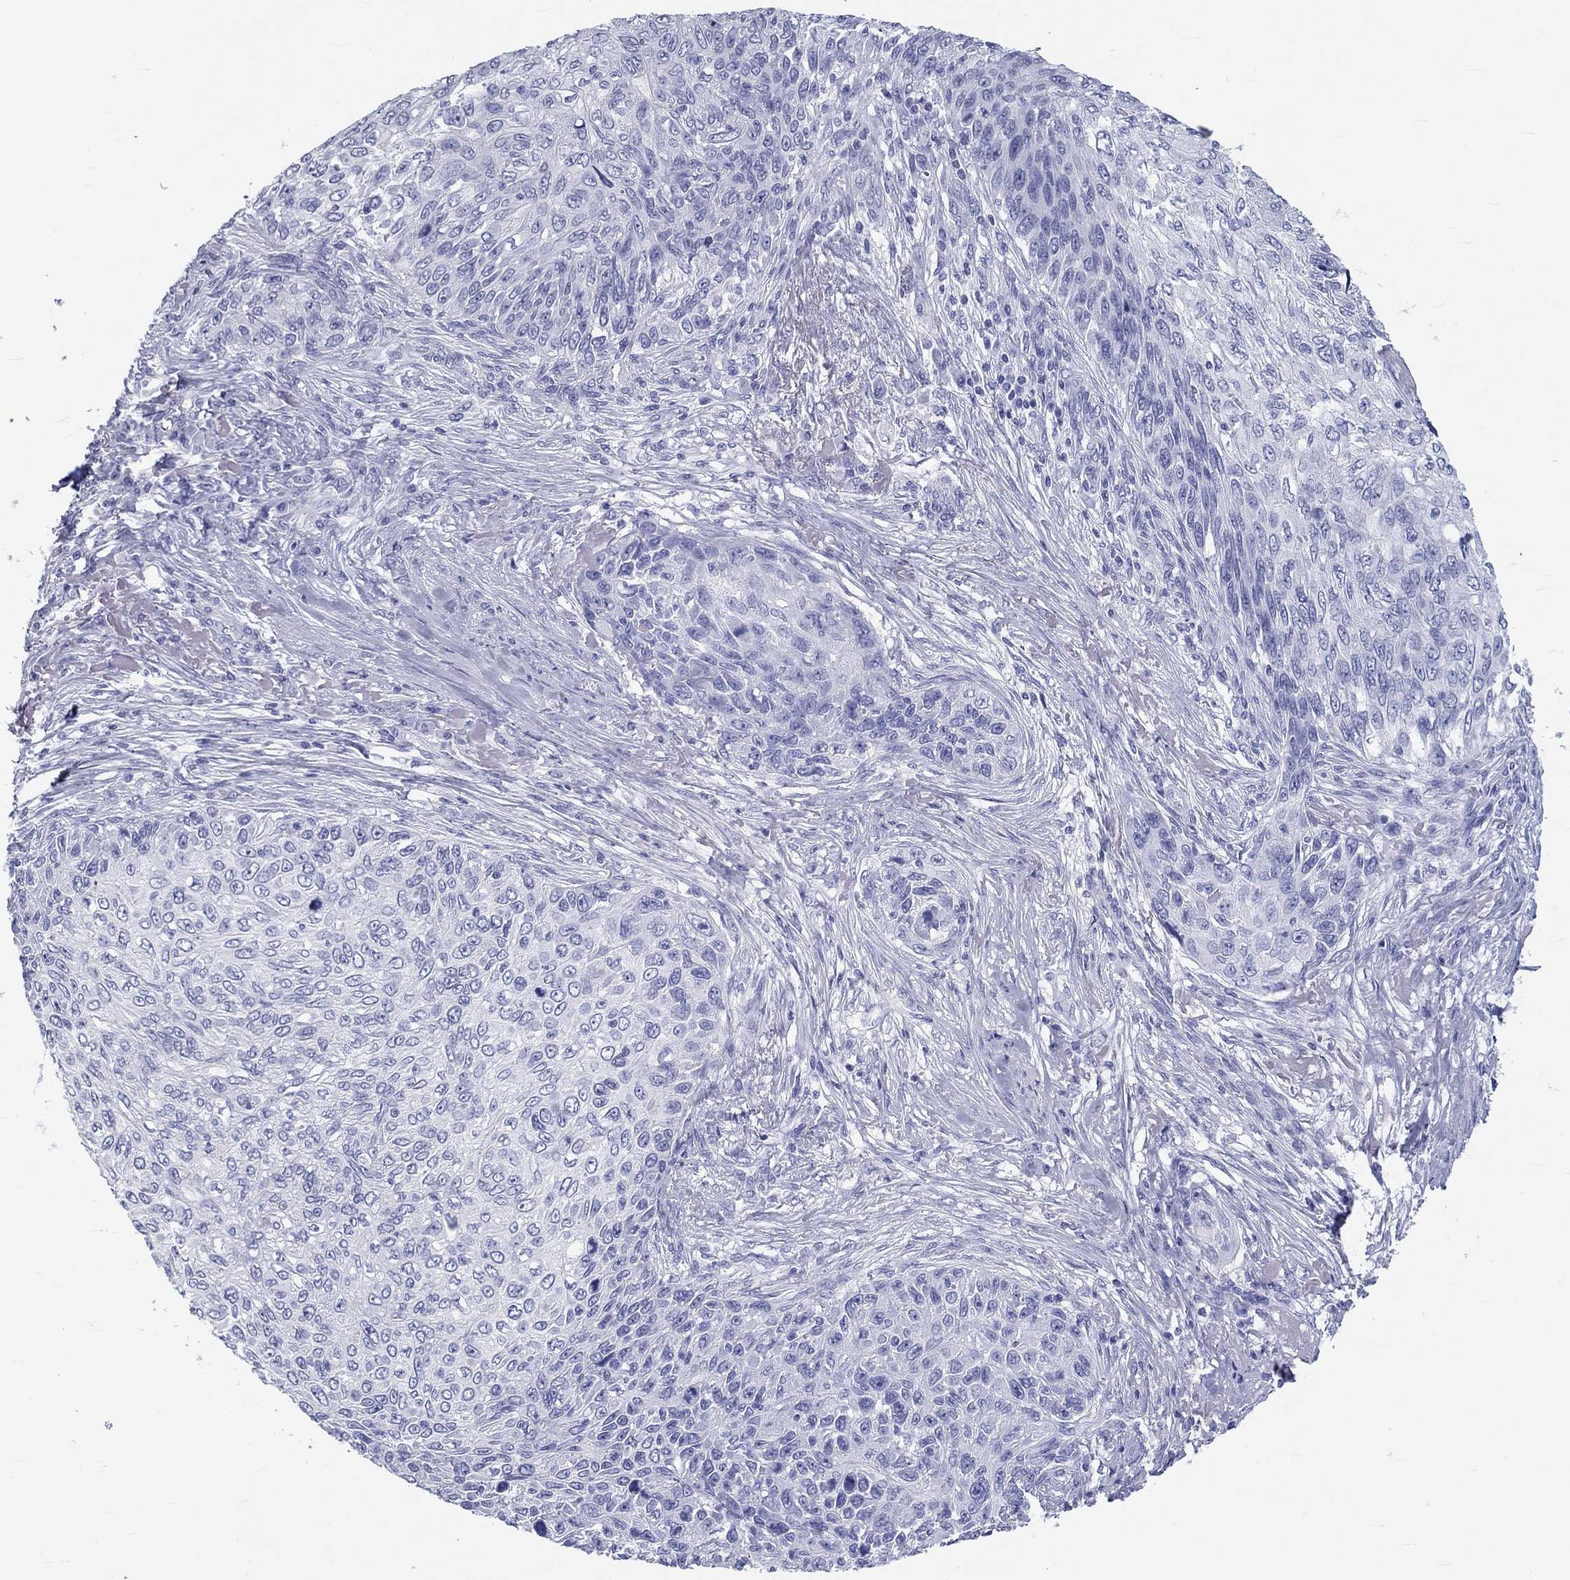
{"staining": {"intensity": "negative", "quantity": "none", "location": "none"}, "tissue": "skin cancer", "cell_type": "Tumor cells", "image_type": "cancer", "snomed": [{"axis": "morphology", "description": "Squamous cell carcinoma, NOS"}, {"axis": "topography", "description": "Skin"}], "caption": "A photomicrograph of human skin cancer is negative for staining in tumor cells. (IHC, brightfield microscopy, high magnification).", "gene": "DNALI1", "patient": {"sex": "male", "age": 92}}